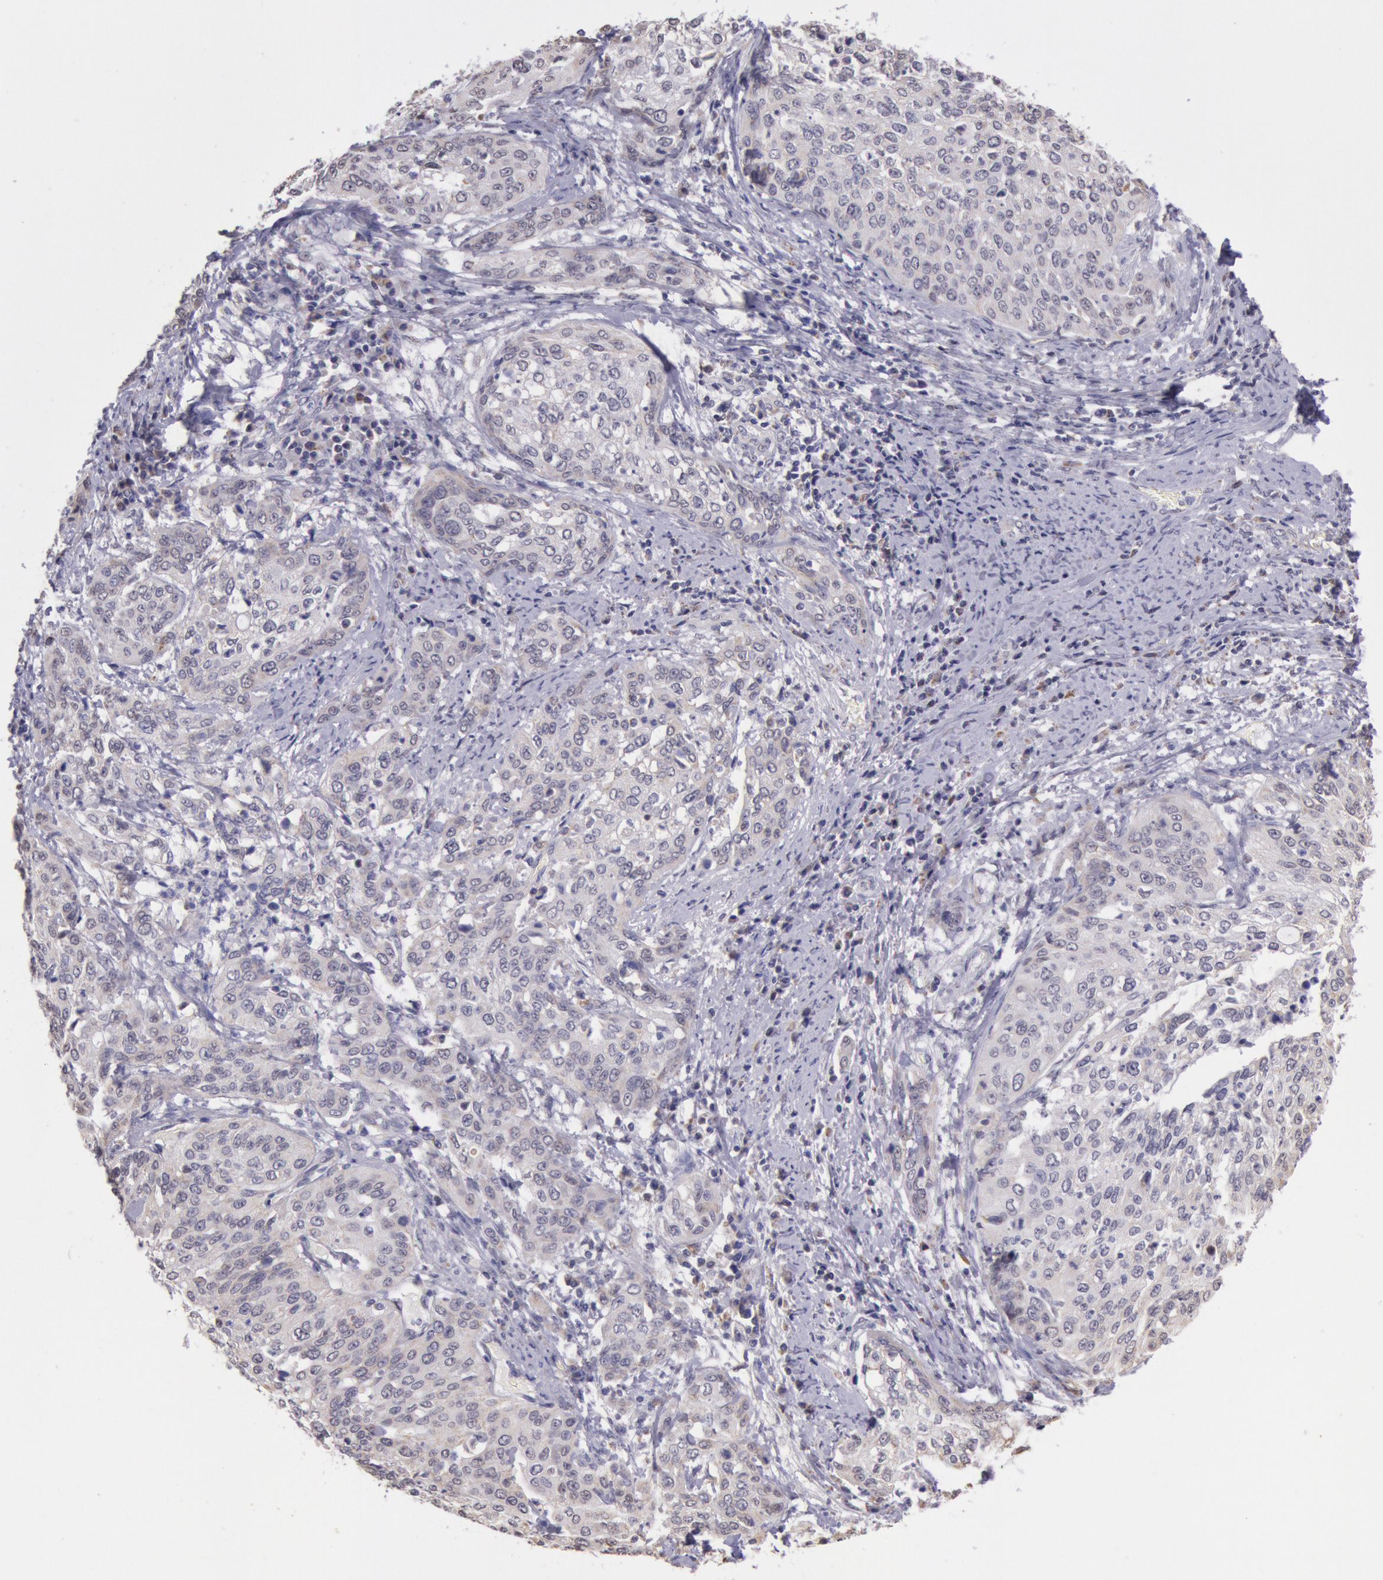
{"staining": {"intensity": "weak", "quantity": "25%-75%", "location": "cytoplasmic/membranous"}, "tissue": "cervical cancer", "cell_type": "Tumor cells", "image_type": "cancer", "snomed": [{"axis": "morphology", "description": "Squamous cell carcinoma, NOS"}, {"axis": "topography", "description": "Cervix"}], "caption": "Immunohistochemical staining of cervical cancer exhibits low levels of weak cytoplasmic/membranous protein expression in about 25%-75% of tumor cells.", "gene": "FRMD6", "patient": {"sex": "female", "age": 41}}